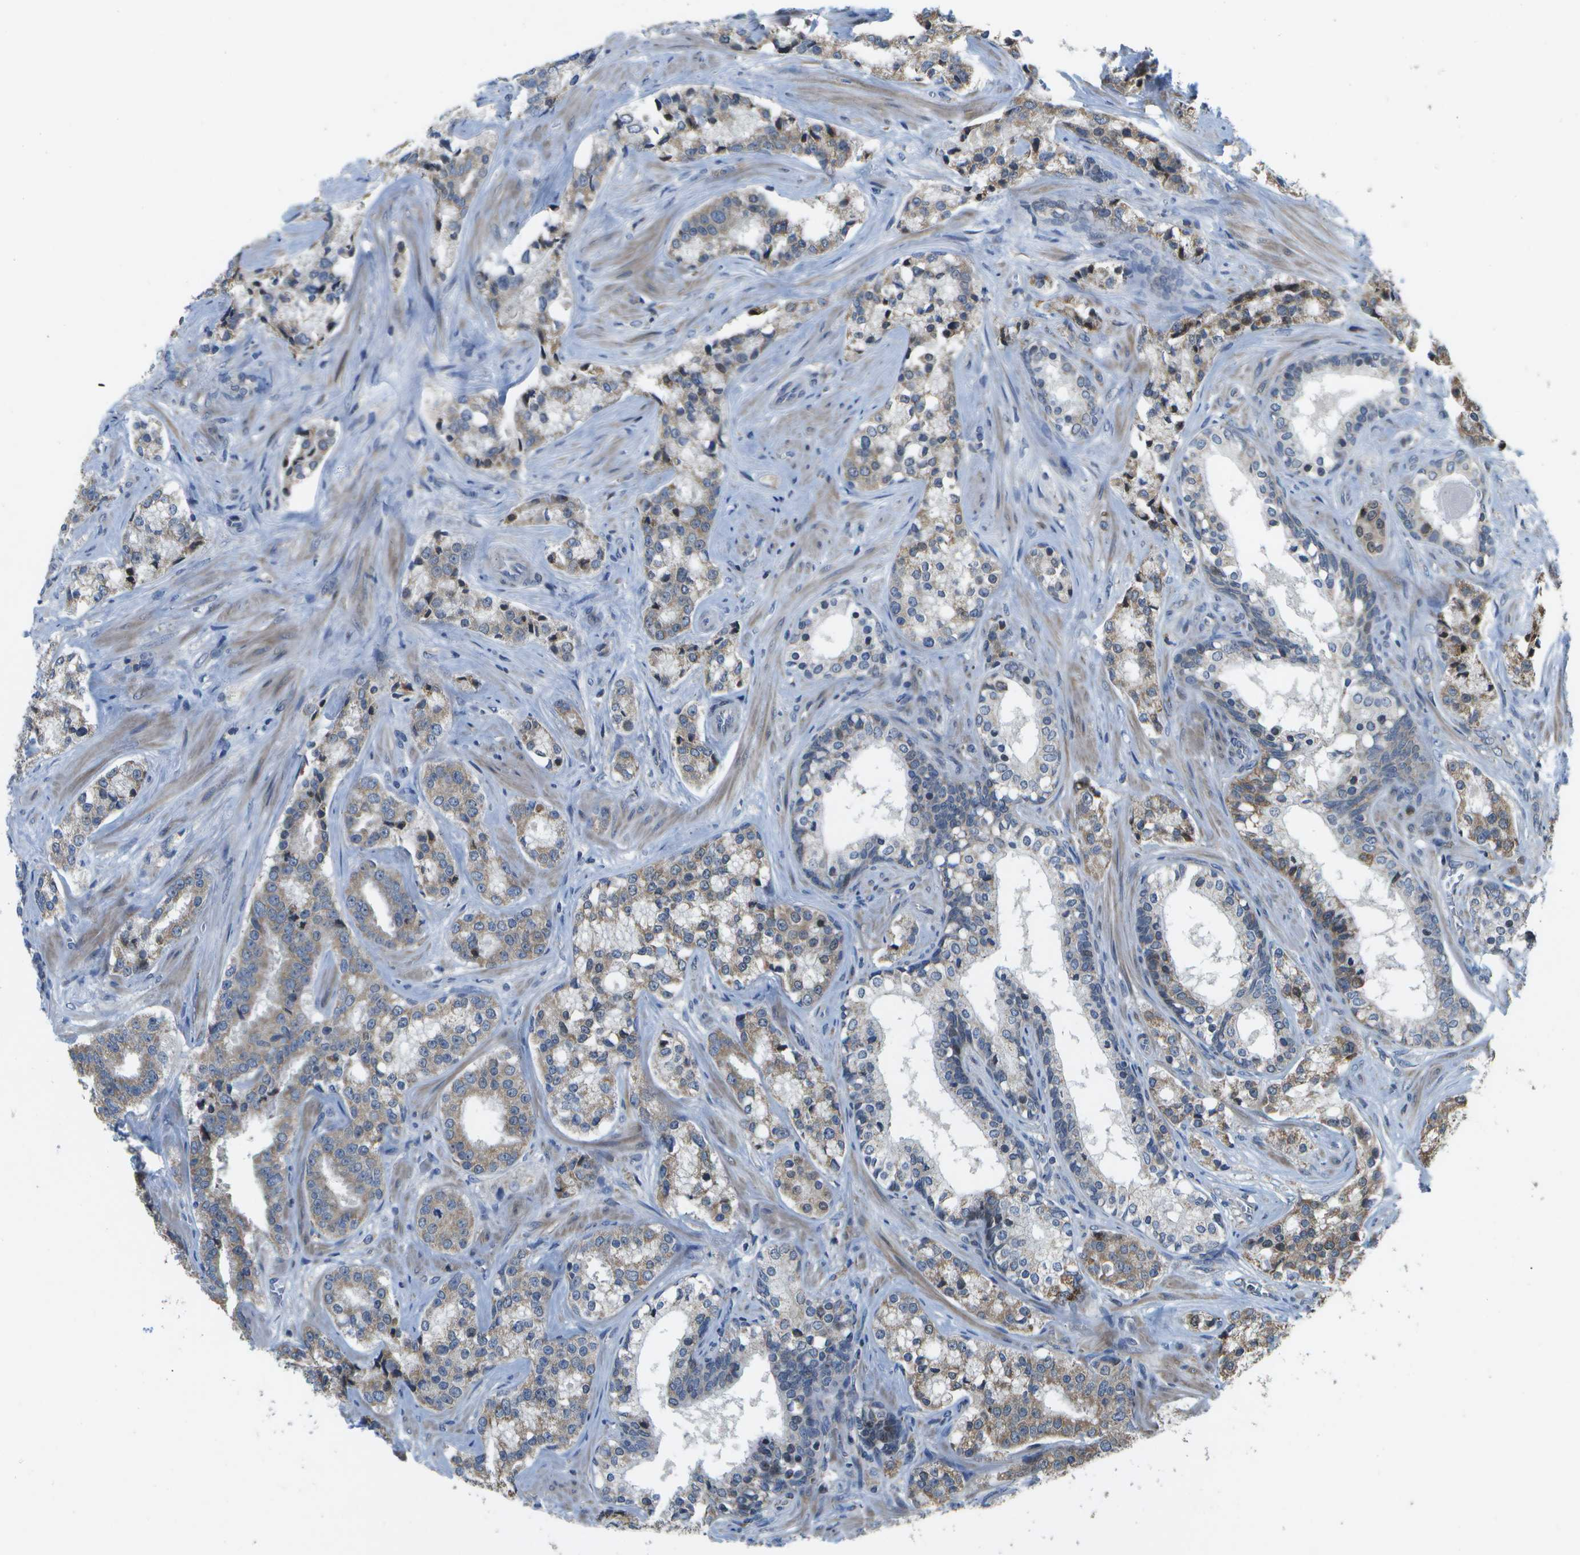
{"staining": {"intensity": "moderate", "quantity": ">75%", "location": "cytoplasmic/membranous"}, "tissue": "prostate cancer", "cell_type": "Tumor cells", "image_type": "cancer", "snomed": [{"axis": "morphology", "description": "Adenocarcinoma, High grade"}, {"axis": "topography", "description": "Prostate"}], "caption": "This micrograph shows IHC staining of prostate high-grade adenocarcinoma, with medium moderate cytoplasmic/membranous positivity in approximately >75% of tumor cells.", "gene": "HADHA", "patient": {"sex": "male", "age": 60}}